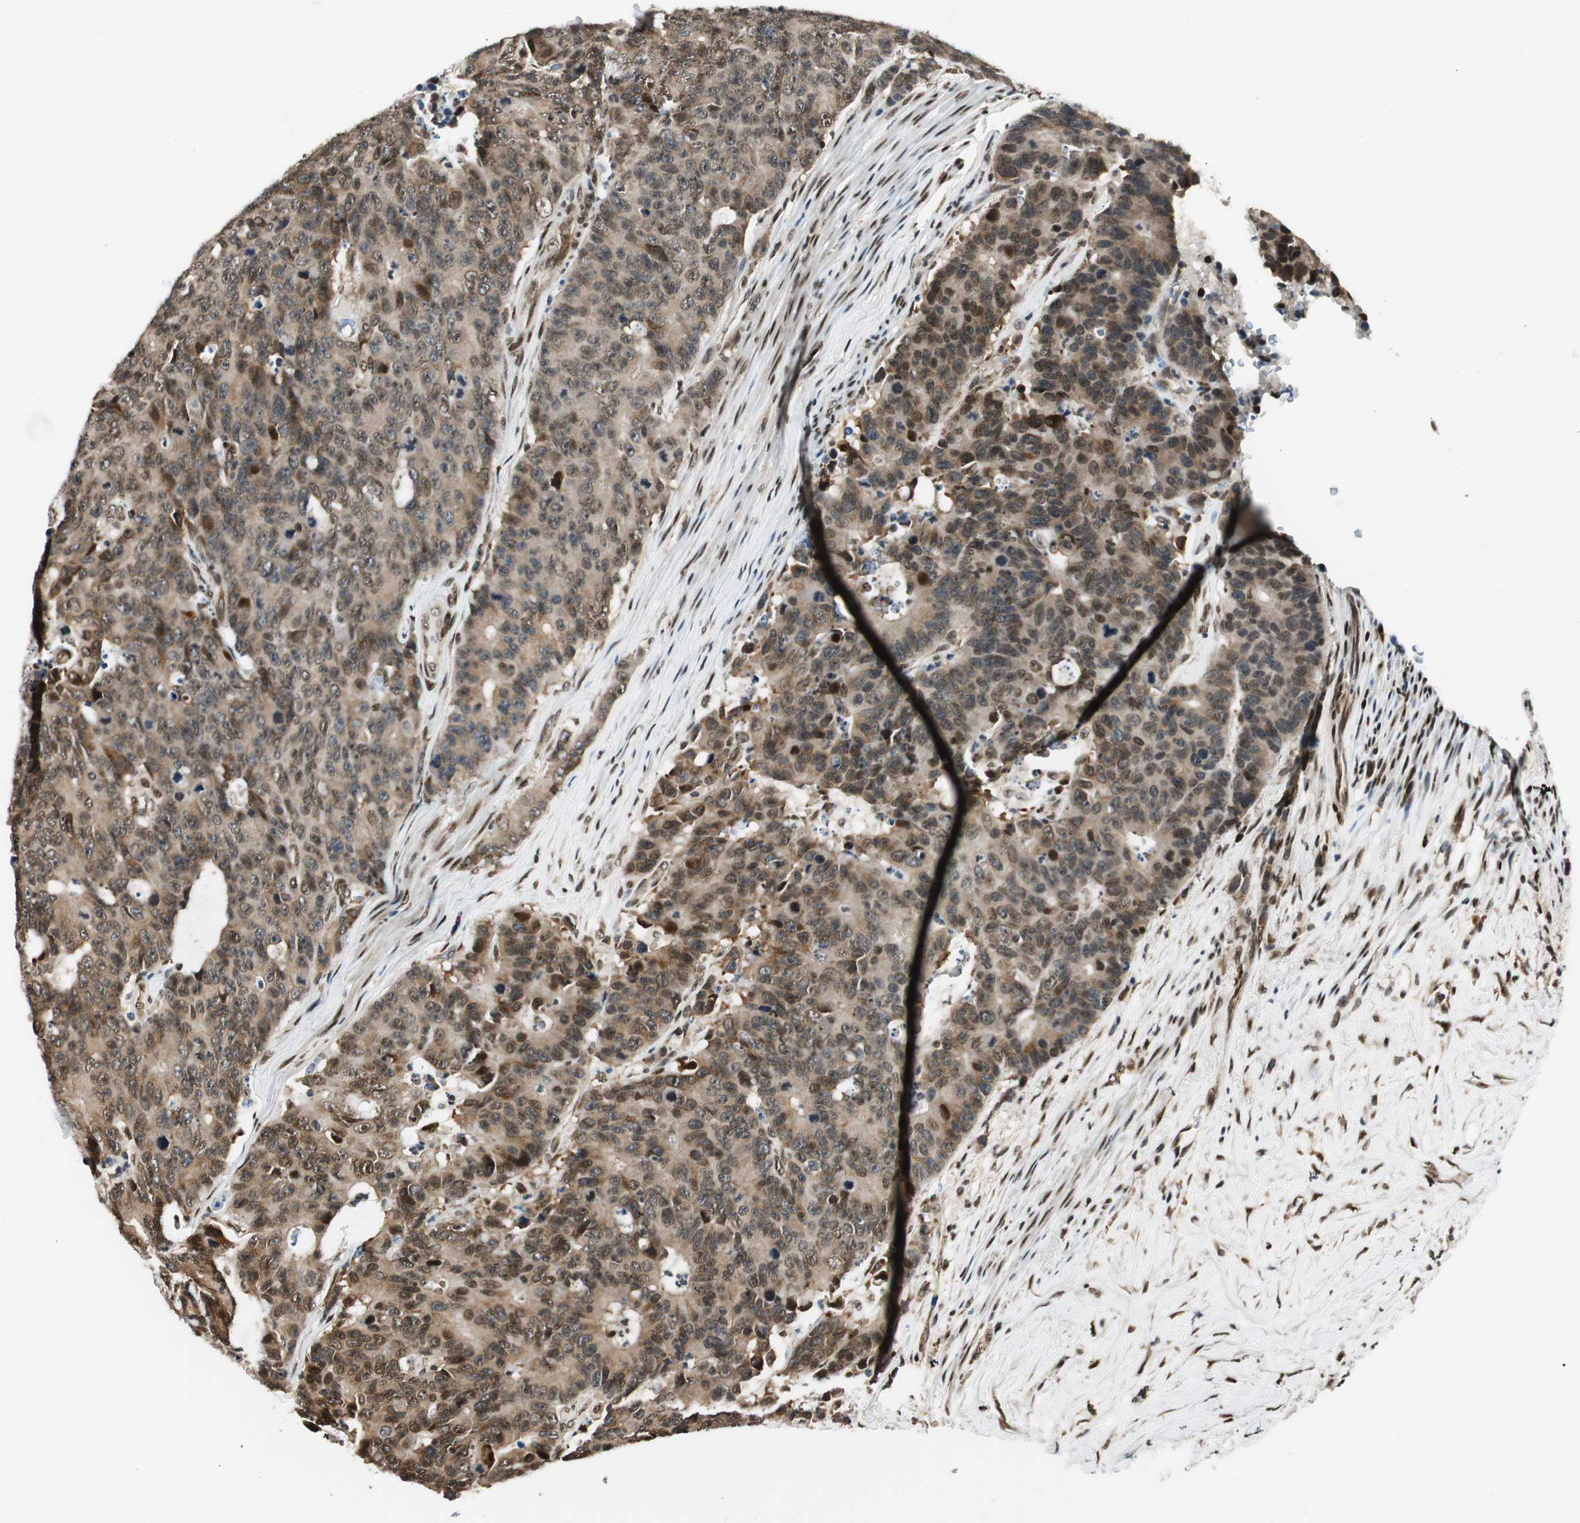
{"staining": {"intensity": "moderate", "quantity": ">75%", "location": "cytoplasmic/membranous,nuclear"}, "tissue": "colorectal cancer", "cell_type": "Tumor cells", "image_type": "cancer", "snomed": [{"axis": "morphology", "description": "Adenocarcinoma, NOS"}, {"axis": "topography", "description": "Colon"}], "caption": "There is medium levels of moderate cytoplasmic/membranous and nuclear staining in tumor cells of colorectal cancer (adenocarcinoma), as demonstrated by immunohistochemical staining (brown color).", "gene": "RING1", "patient": {"sex": "female", "age": 86}}